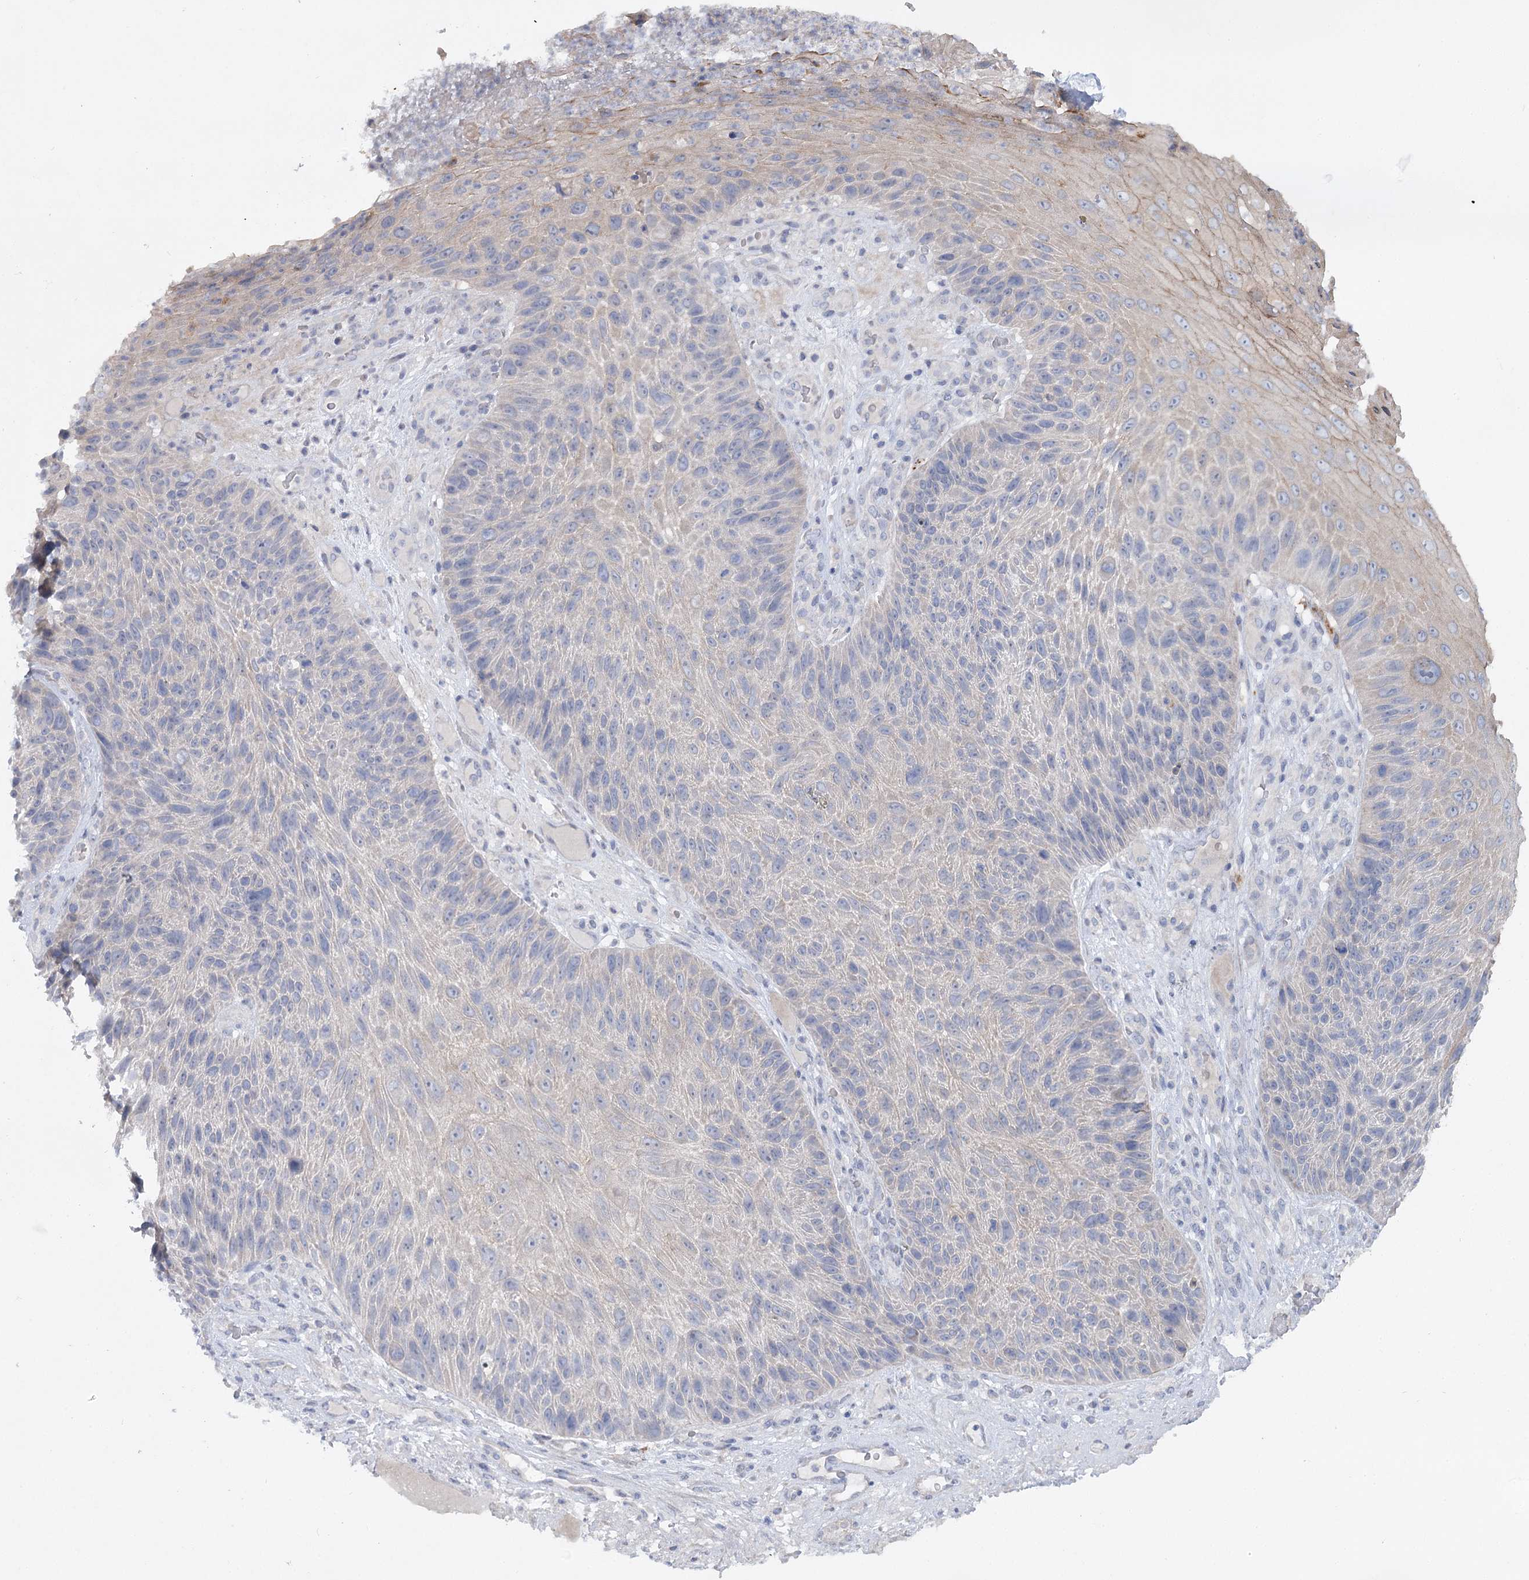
{"staining": {"intensity": "negative", "quantity": "none", "location": "none"}, "tissue": "skin cancer", "cell_type": "Tumor cells", "image_type": "cancer", "snomed": [{"axis": "morphology", "description": "Squamous cell carcinoma, NOS"}, {"axis": "topography", "description": "Skin"}], "caption": "Tumor cells are negative for protein expression in human skin cancer (squamous cell carcinoma).", "gene": "SCN11A", "patient": {"sex": "female", "age": 88}}